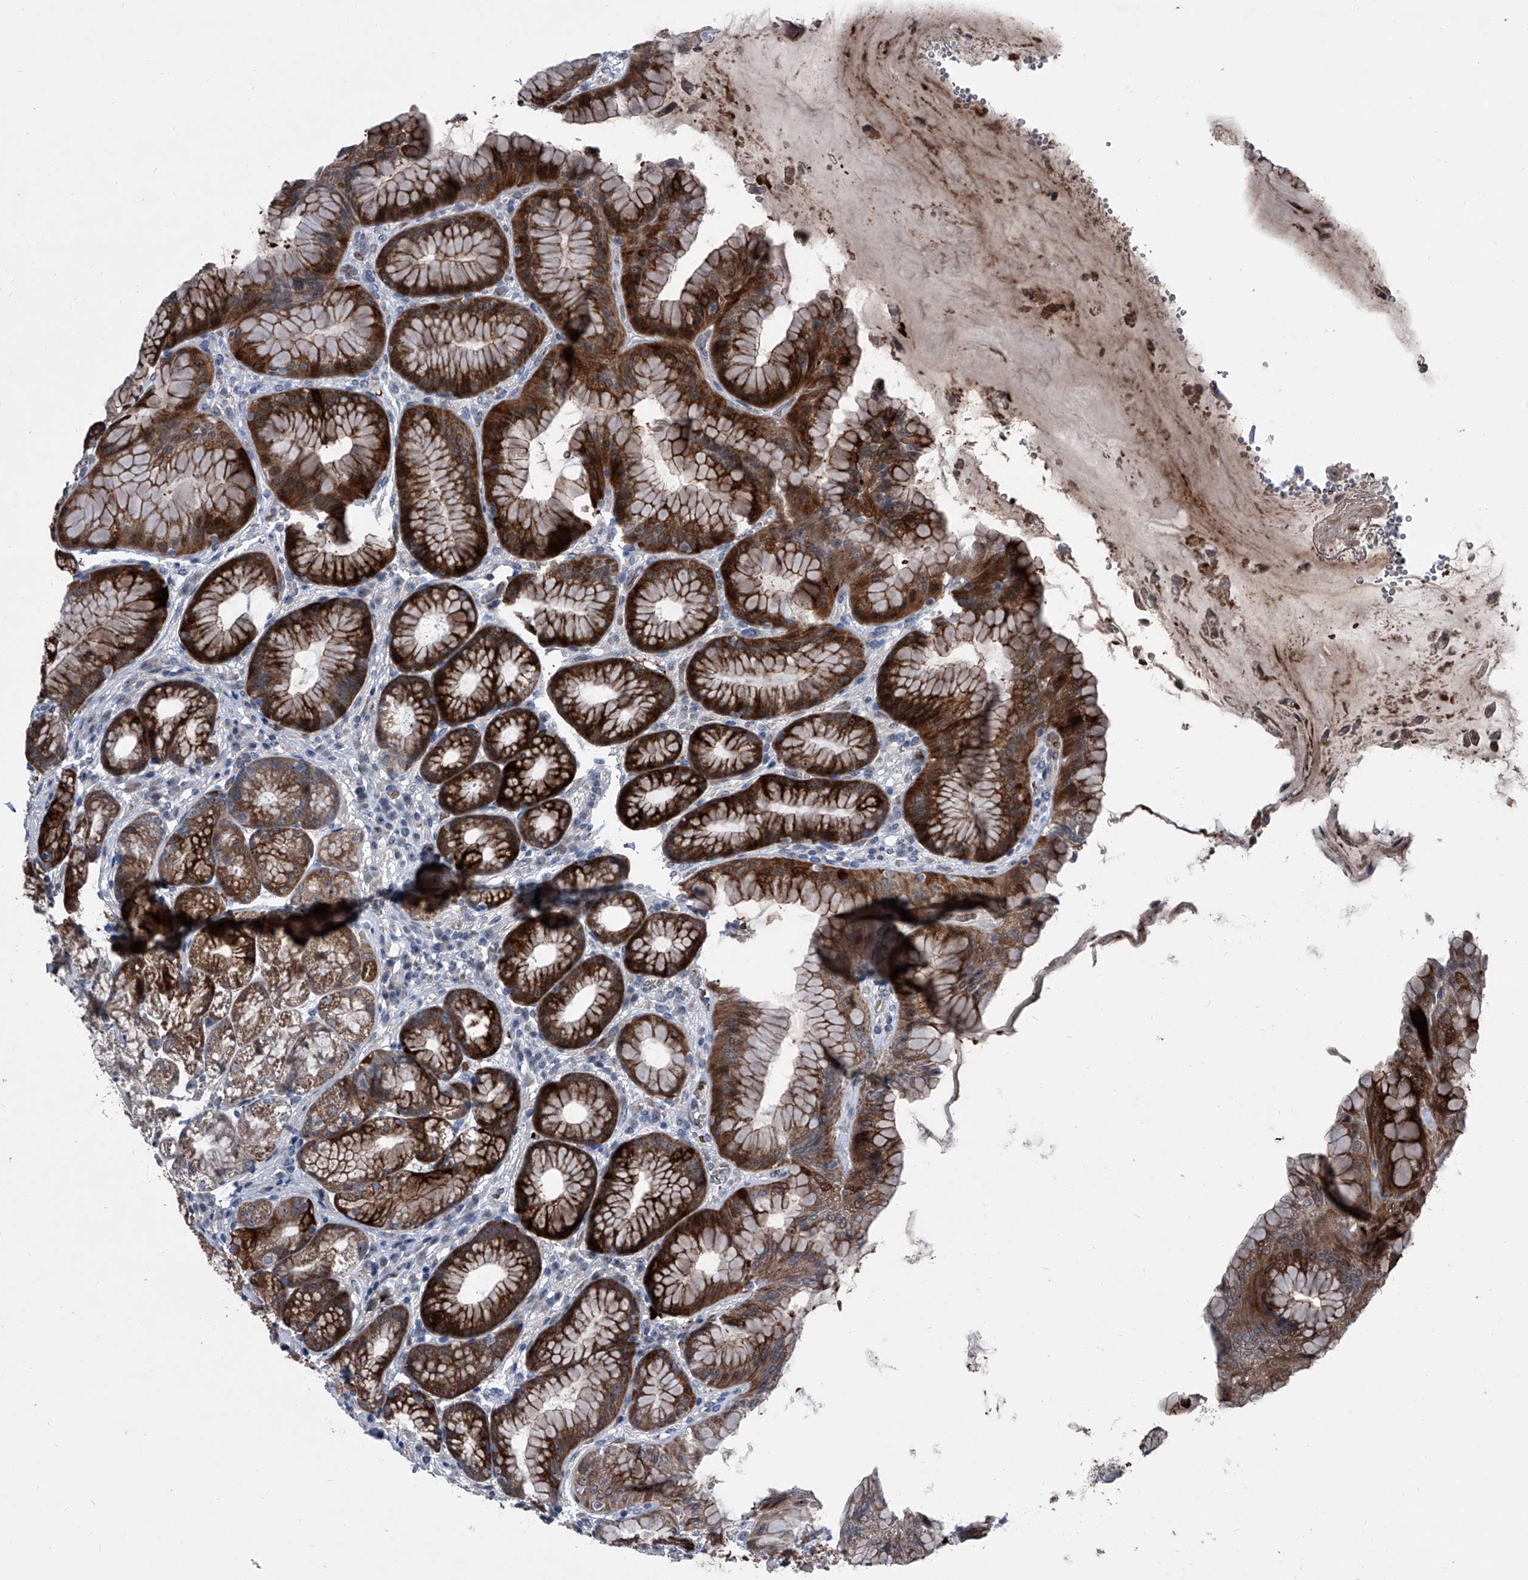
{"staining": {"intensity": "strong", "quantity": "25%-75%", "location": "cytoplasmic/membranous"}, "tissue": "stomach", "cell_type": "Glandular cells", "image_type": "normal", "snomed": [{"axis": "morphology", "description": "Normal tissue, NOS"}, {"axis": "topography", "description": "Stomach"}], "caption": "The immunohistochemical stain shows strong cytoplasmic/membranous expression in glandular cells of unremarkable stomach. Using DAB (3,3'-diaminobenzidine) (brown) and hematoxylin (blue) stains, captured at high magnification using brightfield microscopy.", "gene": "CEP85L", "patient": {"sex": "male", "age": 57}}